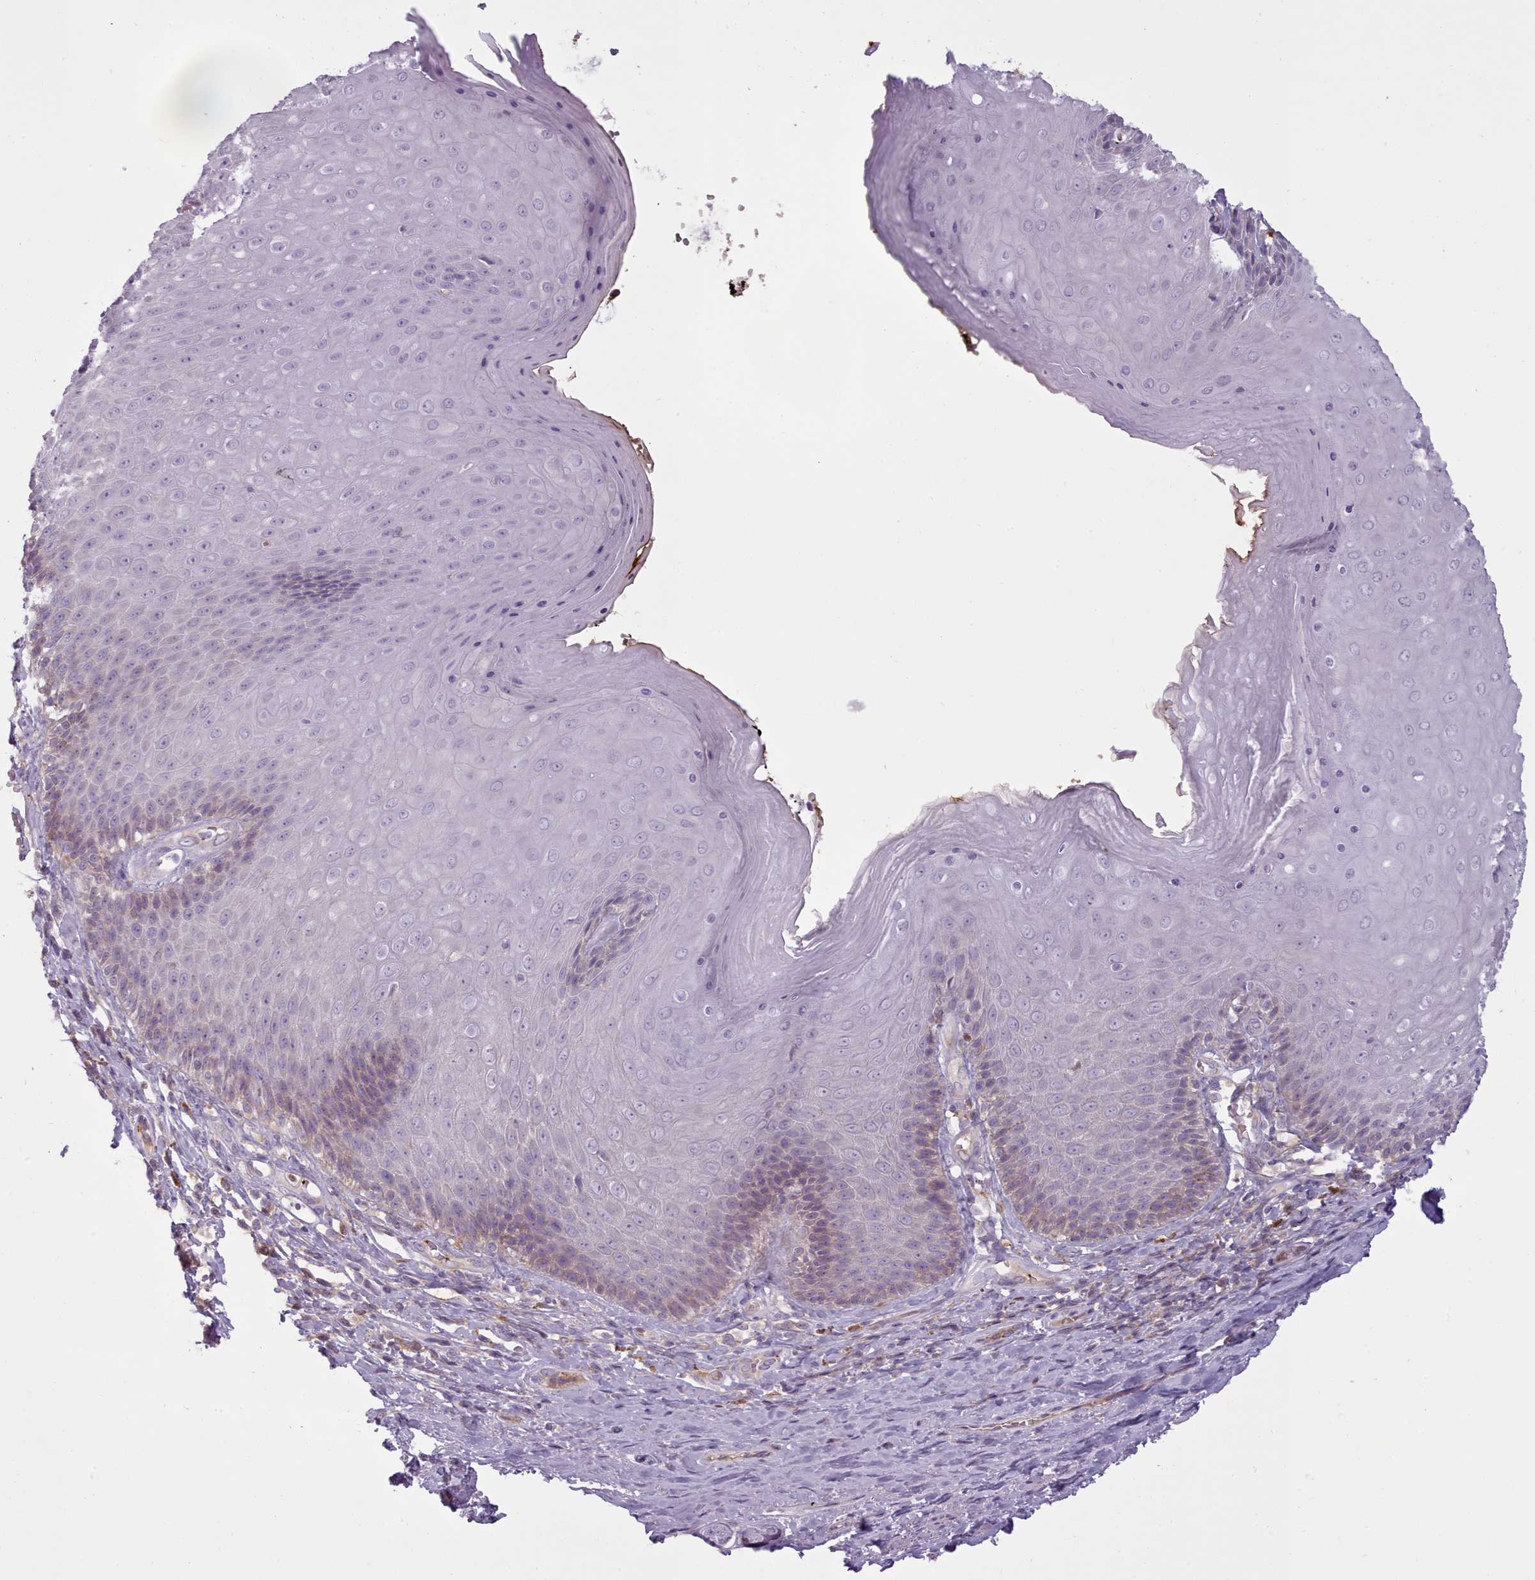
{"staining": {"intensity": "weak", "quantity": "<25%", "location": "nuclear"}, "tissue": "skin", "cell_type": "Epidermal cells", "image_type": "normal", "snomed": [{"axis": "morphology", "description": "Normal tissue, NOS"}, {"axis": "topography", "description": "Anal"}, {"axis": "topography", "description": "Peripheral nerve tissue"}], "caption": "A high-resolution image shows immunohistochemistry staining of benign skin, which exhibits no significant staining in epidermal cells.", "gene": "NDST2", "patient": {"sex": "male", "age": 53}}